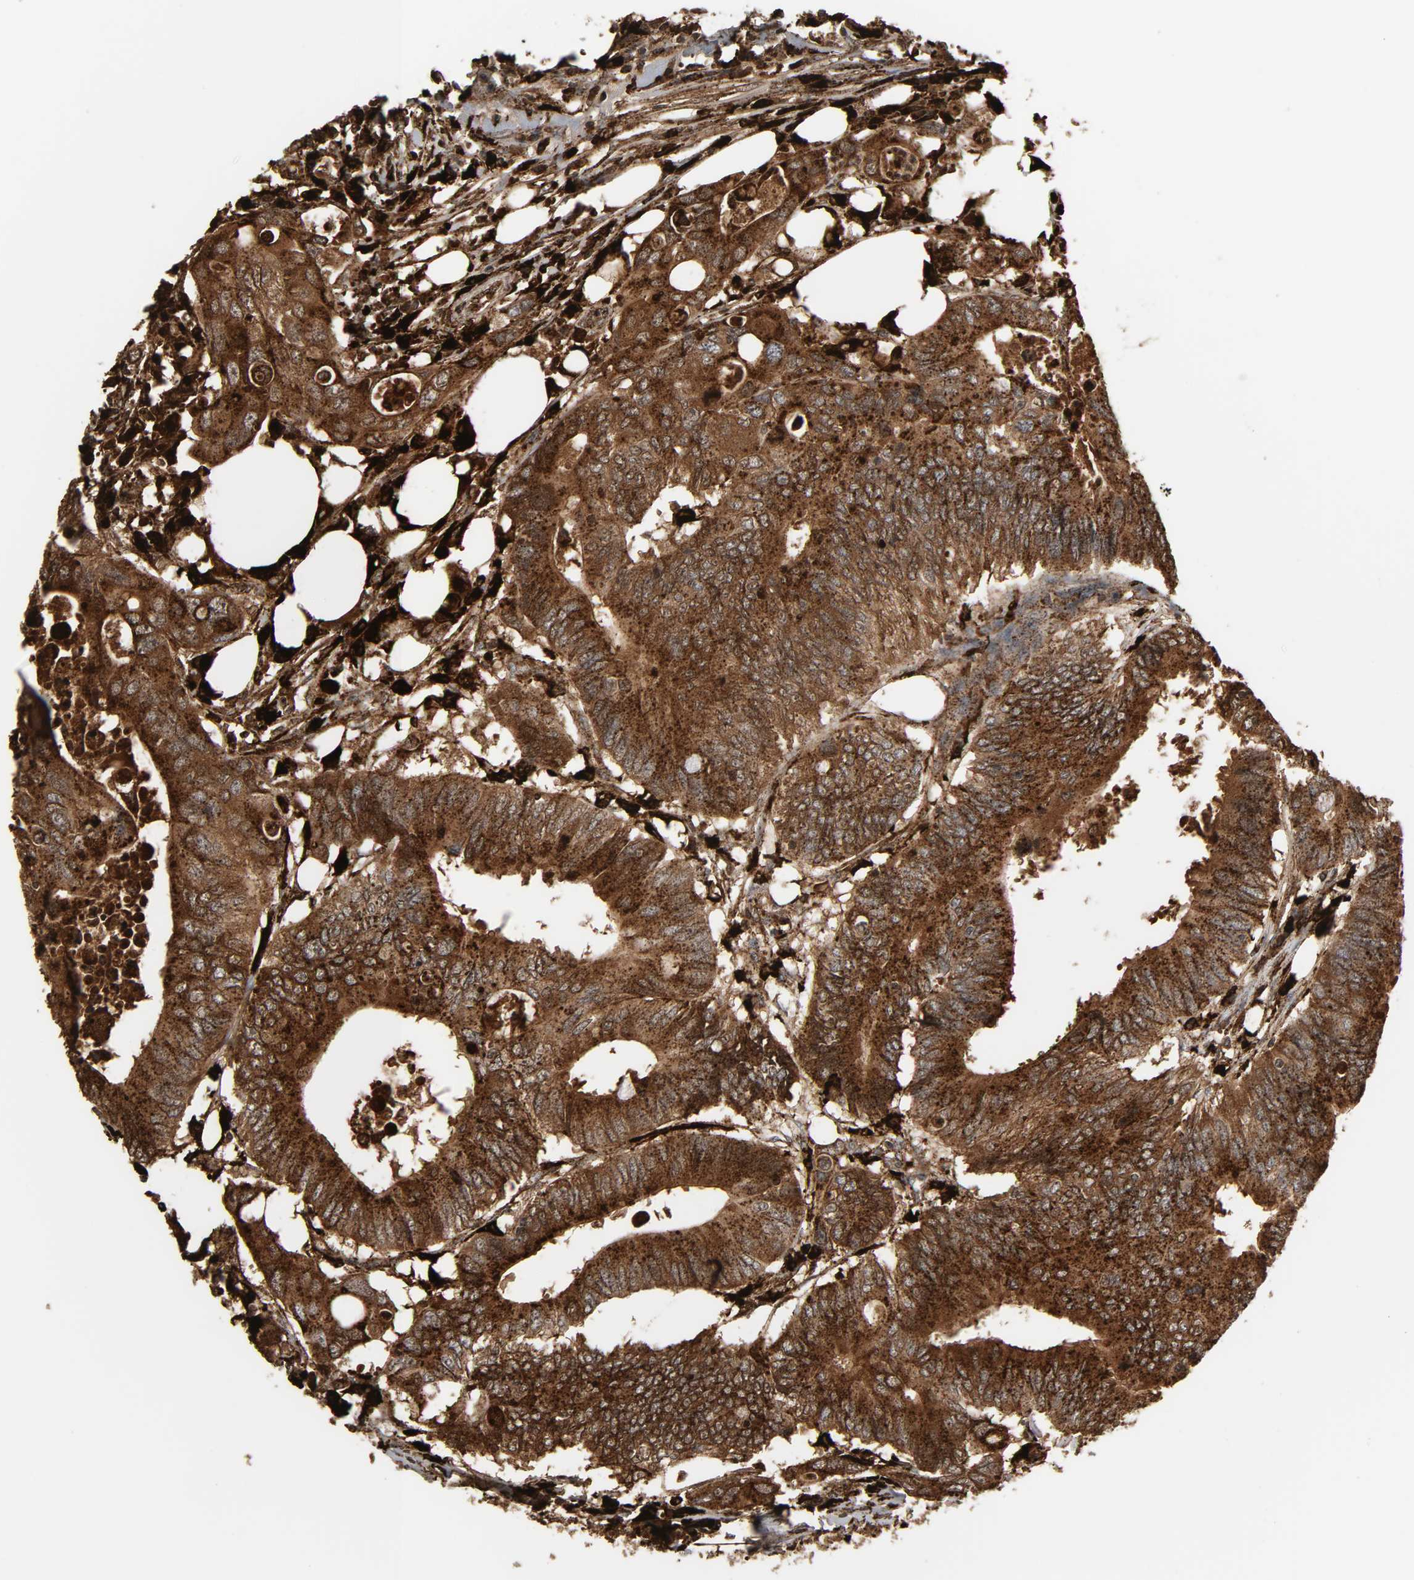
{"staining": {"intensity": "strong", "quantity": ">75%", "location": "cytoplasmic/membranous"}, "tissue": "colorectal cancer", "cell_type": "Tumor cells", "image_type": "cancer", "snomed": [{"axis": "morphology", "description": "Adenocarcinoma, NOS"}, {"axis": "topography", "description": "Colon"}], "caption": "This is a histology image of immunohistochemistry staining of colorectal cancer, which shows strong positivity in the cytoplasmic/membranous of tumor cells.", "gene": "PSAP", "patient": {"sex": "male", "age": 71}}